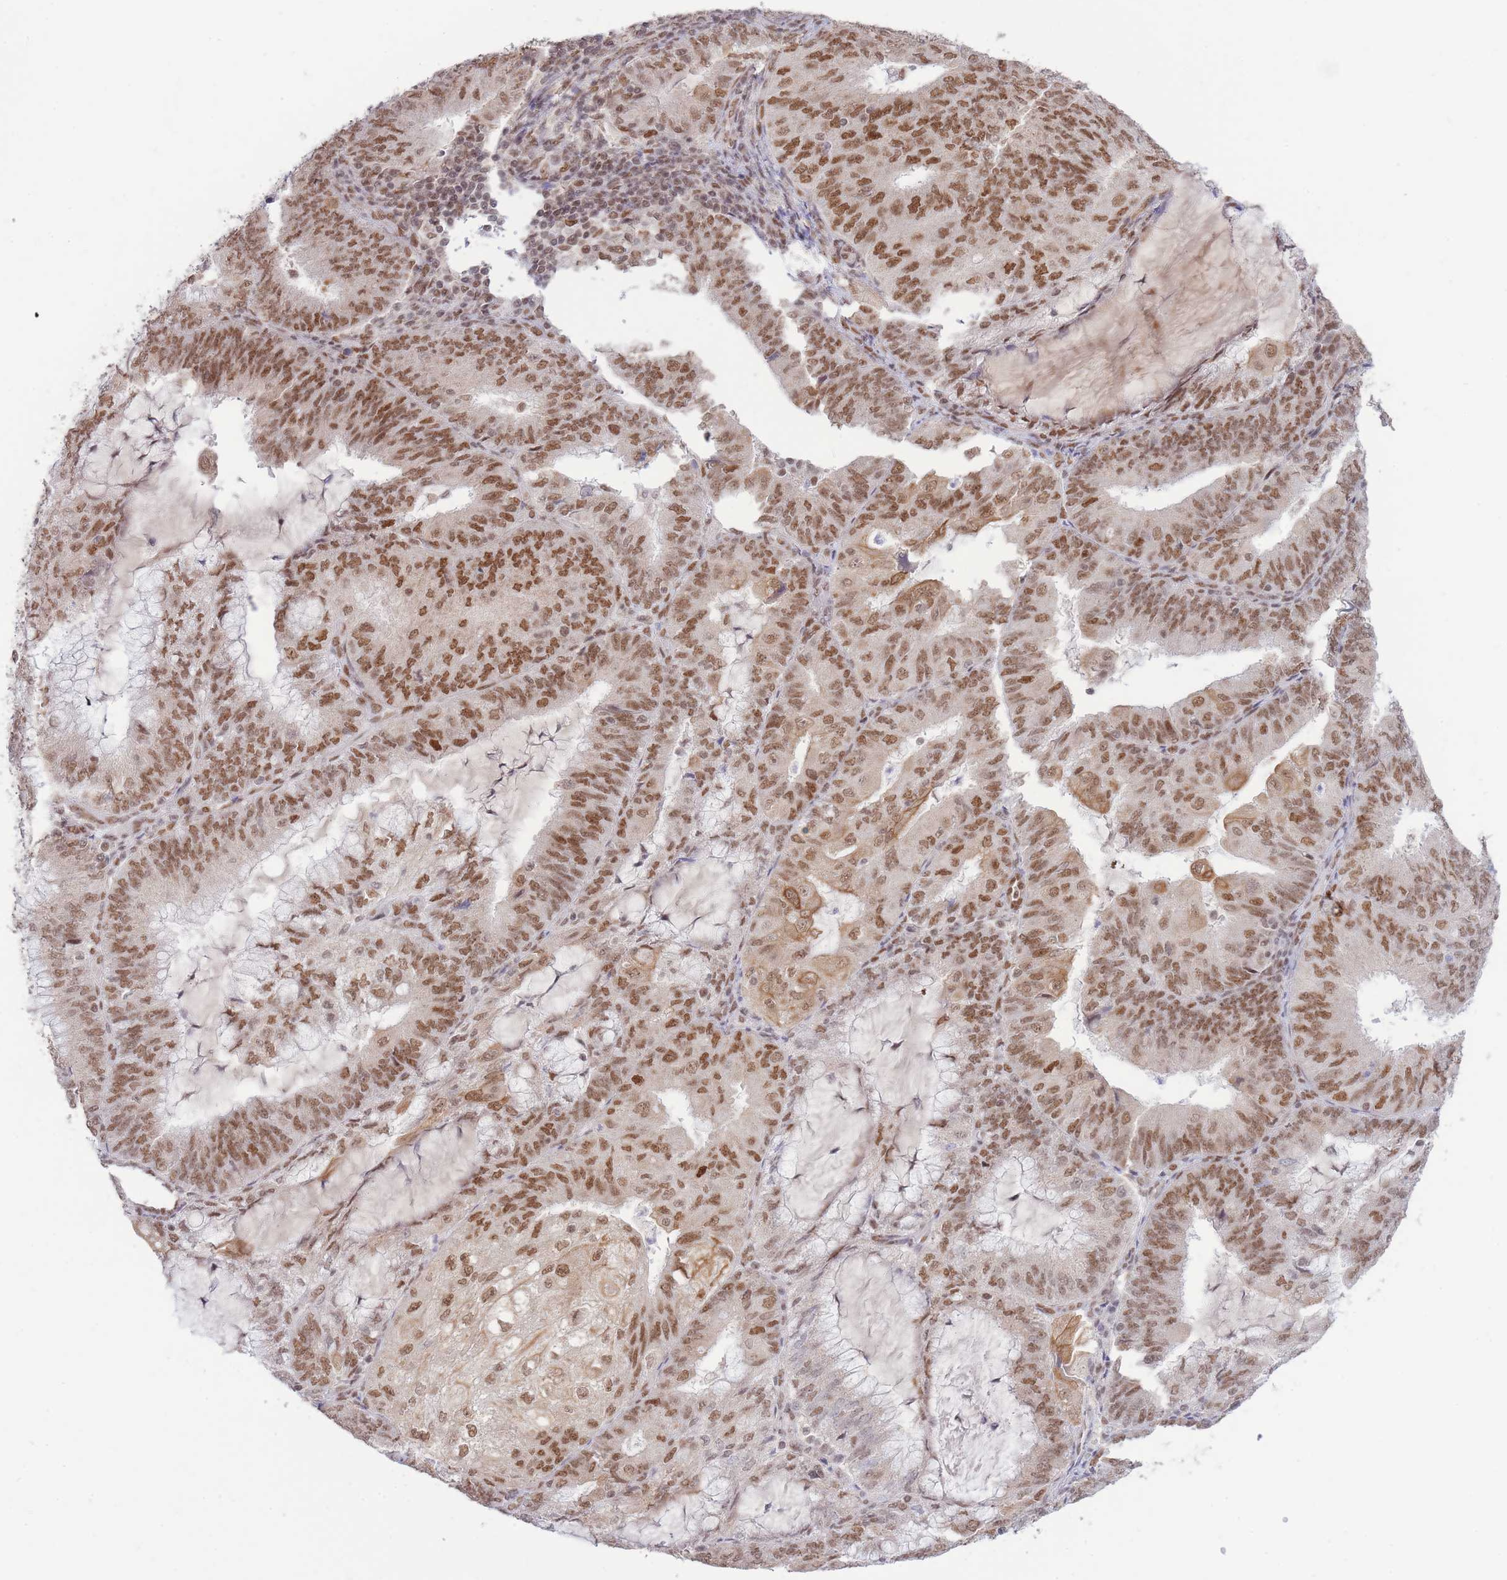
{"staining": {"intensity": "moderate", "quantity": ">75%", "location": "nuclear"}, "tissue": "endometrial cancer", "cell_type": "Tumor cells", "image_type": "cancer", "snomed": [{"axis": "morphology", "description": "Adenocarcinoma, NOS"}, {"axis": "topography", "description": "Endometrium"}], "caption": "Endometrial cancer tissue shows moderate nuclear positivity in approximately >75% of tumor cells, visualized by immunohistochemistry. The protein is stained brown, and the nuclei are stained in blue (DAB (3,3'-diaminobenzidine) IHC with brightfield microscopy, high magnification).", "gene": "CARD8", "patient": {"sex": "female", "age": 81}}